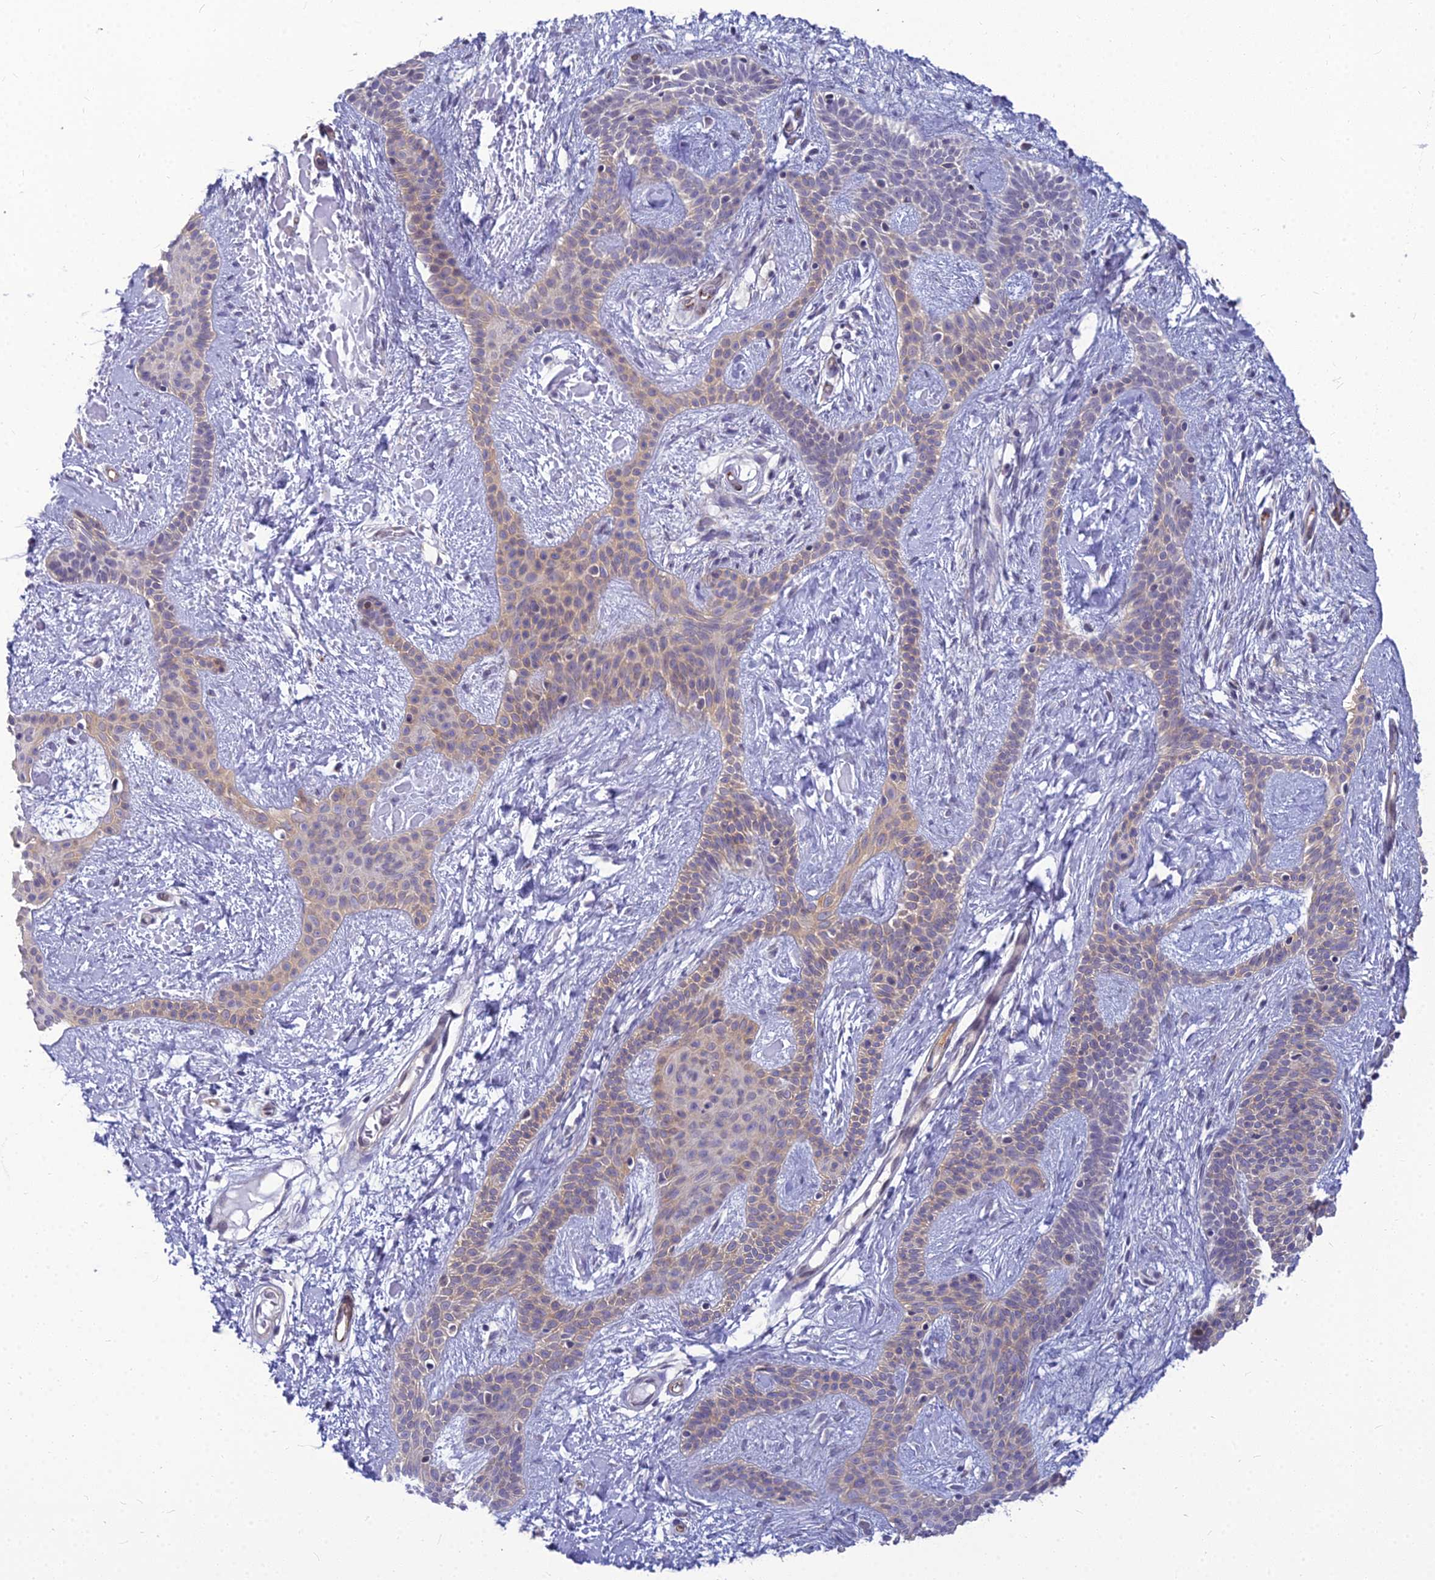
{"staining": {"intensity": "weak", "quantity": "25%-75%", "location": "cytoplasmic/membranous"}, "tissue": "skin cancer", "cell_type": "Tumor cells", "image_type": "cancer", "snomed": [{"axis": "morphology", "description": "Basal cell carcinoma"}, {"axis": "topography", "description": "Skin"}], "caption": "Immunohistochemistry (DAB (3,3'-diaminobenzidine)) staining of human skin basal cell carcinoma exhibits weak cytoplasmic/membranous protein positivity in about 25%-75% of tumor cells.", "gene": "RGL3", "patient": {"sex": "male", "age": 78}}